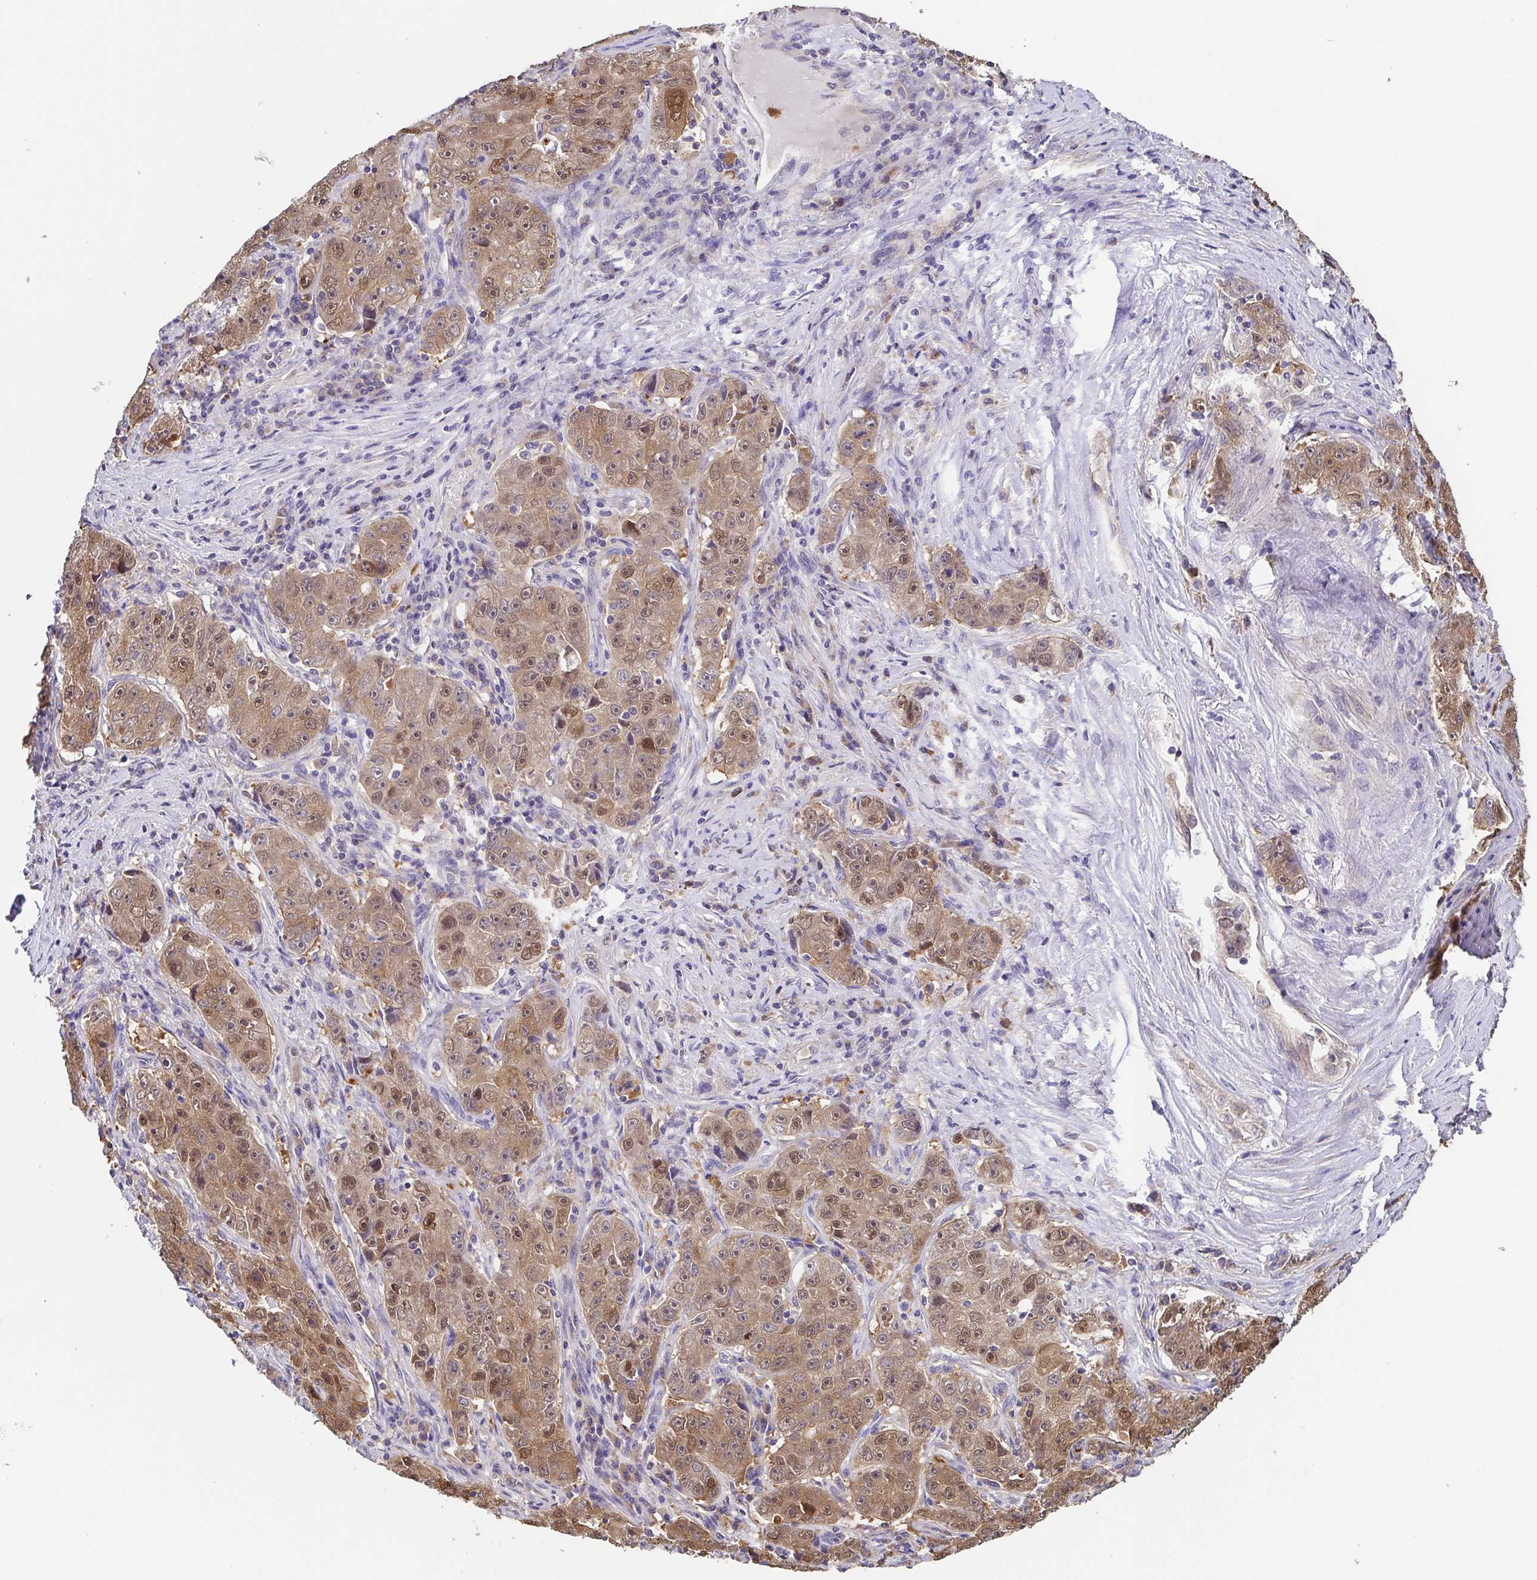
{"staining": {"intensity": "moderate", "quantity": "25%-75%", "location": "cytoplasmic/membranous,nuclear"}, "tissue": "lung cancer", "cell_type": "Tumor cells", "image_type": "cancer", "snomed": [{"axis": "morphology", "description": "Normal morphology"}, {"axis": "morphology", "description": "Adenocarcinoma, NOS"}, {"axis": "topography", "description": "Lymph node"}, {"axis": "topography", "description": "Lung"}], "caption": "Moderate cytoplasmic/membranous and nuclear staining for a protein is appreciated in about 25%-75% of tumor cells of lung cancer using immunohistochemistry.", "gene": "EIF3D", "patient": {"sex": "female", "age": 57}}